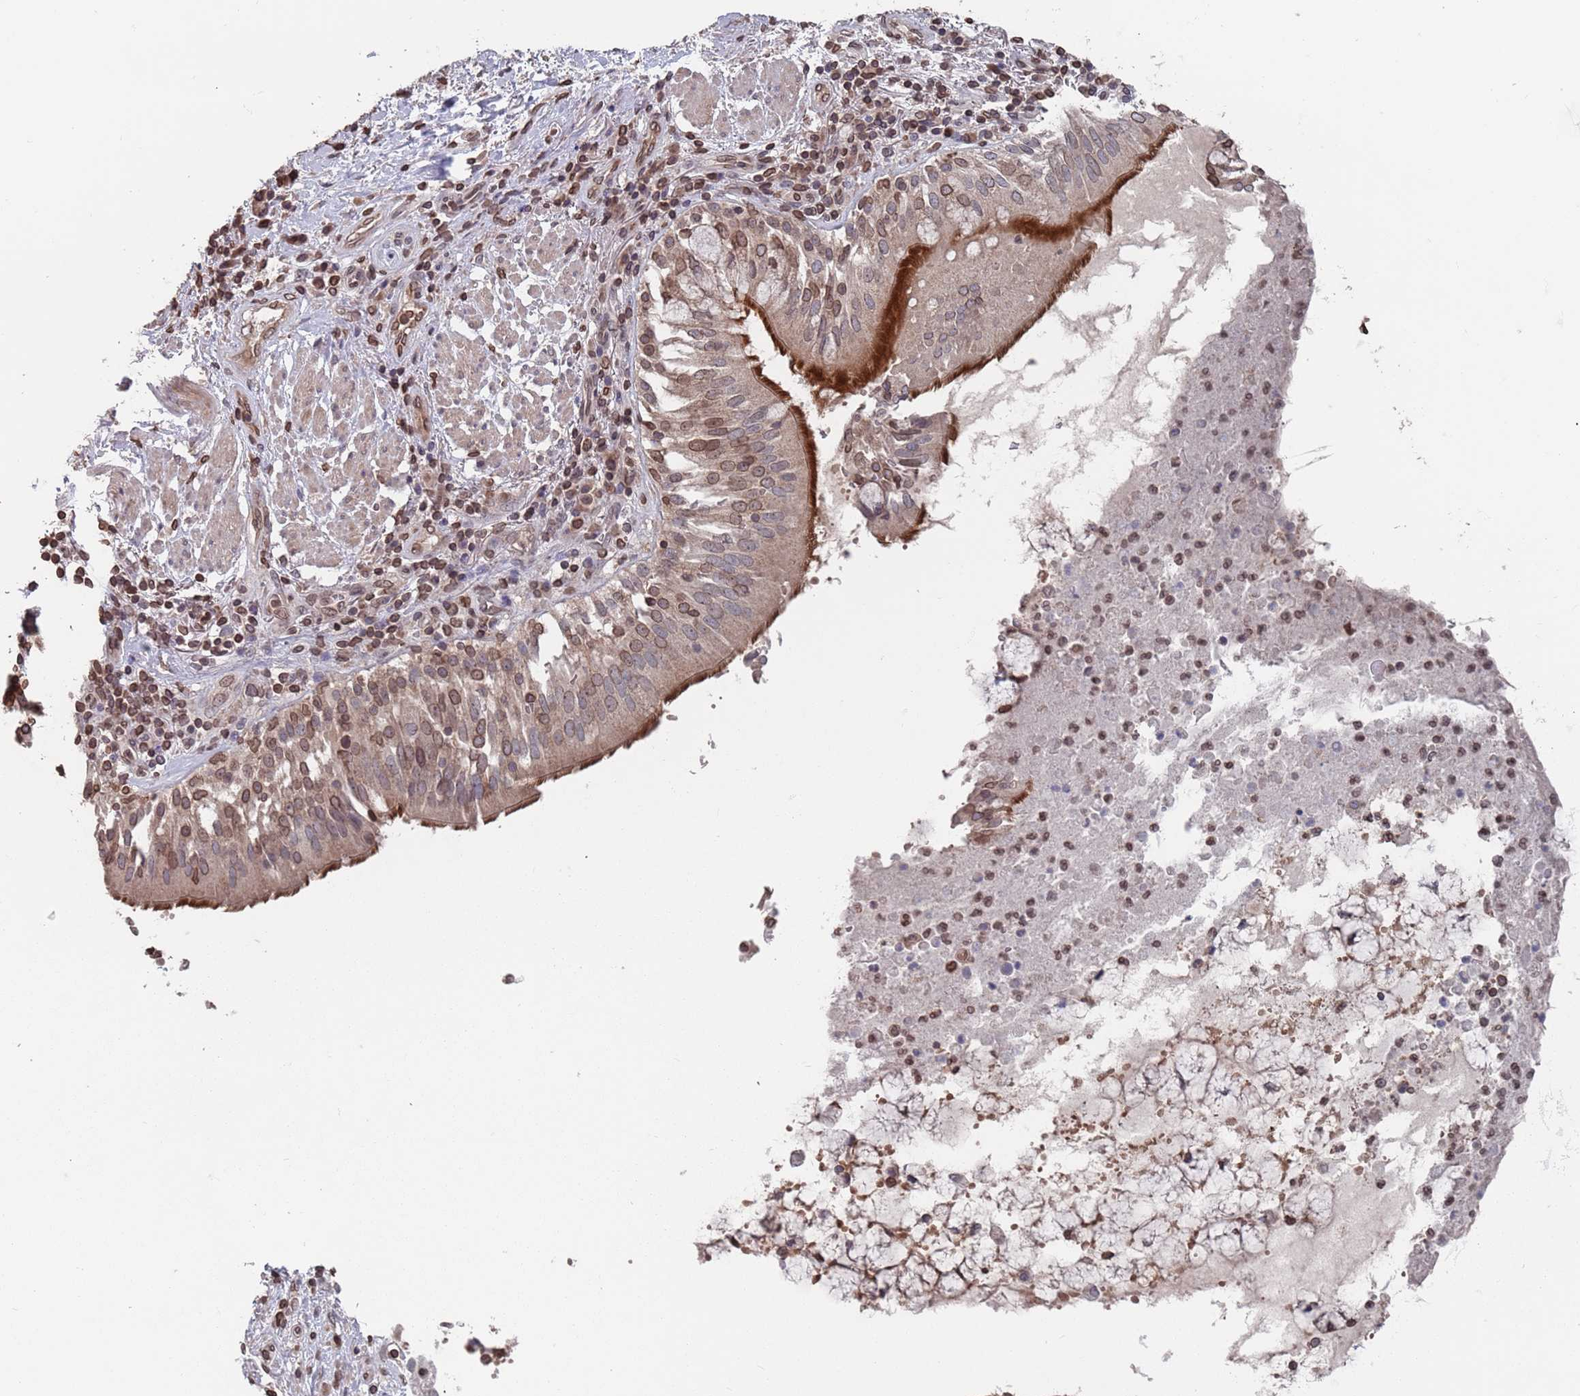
{"staining": {"intensity": "weak", "quantity": "25%-75%", "location": "cytoplasmic/membranous"}, "tissue": "adipose tissue", "cell_type": "Adipocytes", "image_type": "normal", "snomed": [{"axis": "morphology", "description": "Normal tissue, NOS"}, {"axis": "morphology", "description": "Squamous cell carcinoma, NOS"}, {"axis": "topography", "description": "Bronchus"}, {"axis": "topography", "description": "Lung"}], "caption": "Unremarkable adipose tissue was stained to show a protein in brown. There is low levels of weak cytoplasmic/membranous expression in approximately 25%-75% of adipocytes. Nuclei are stained in blue.", "gene": "SDHAF3", "patient": {"sex": "male", "age": 64}}